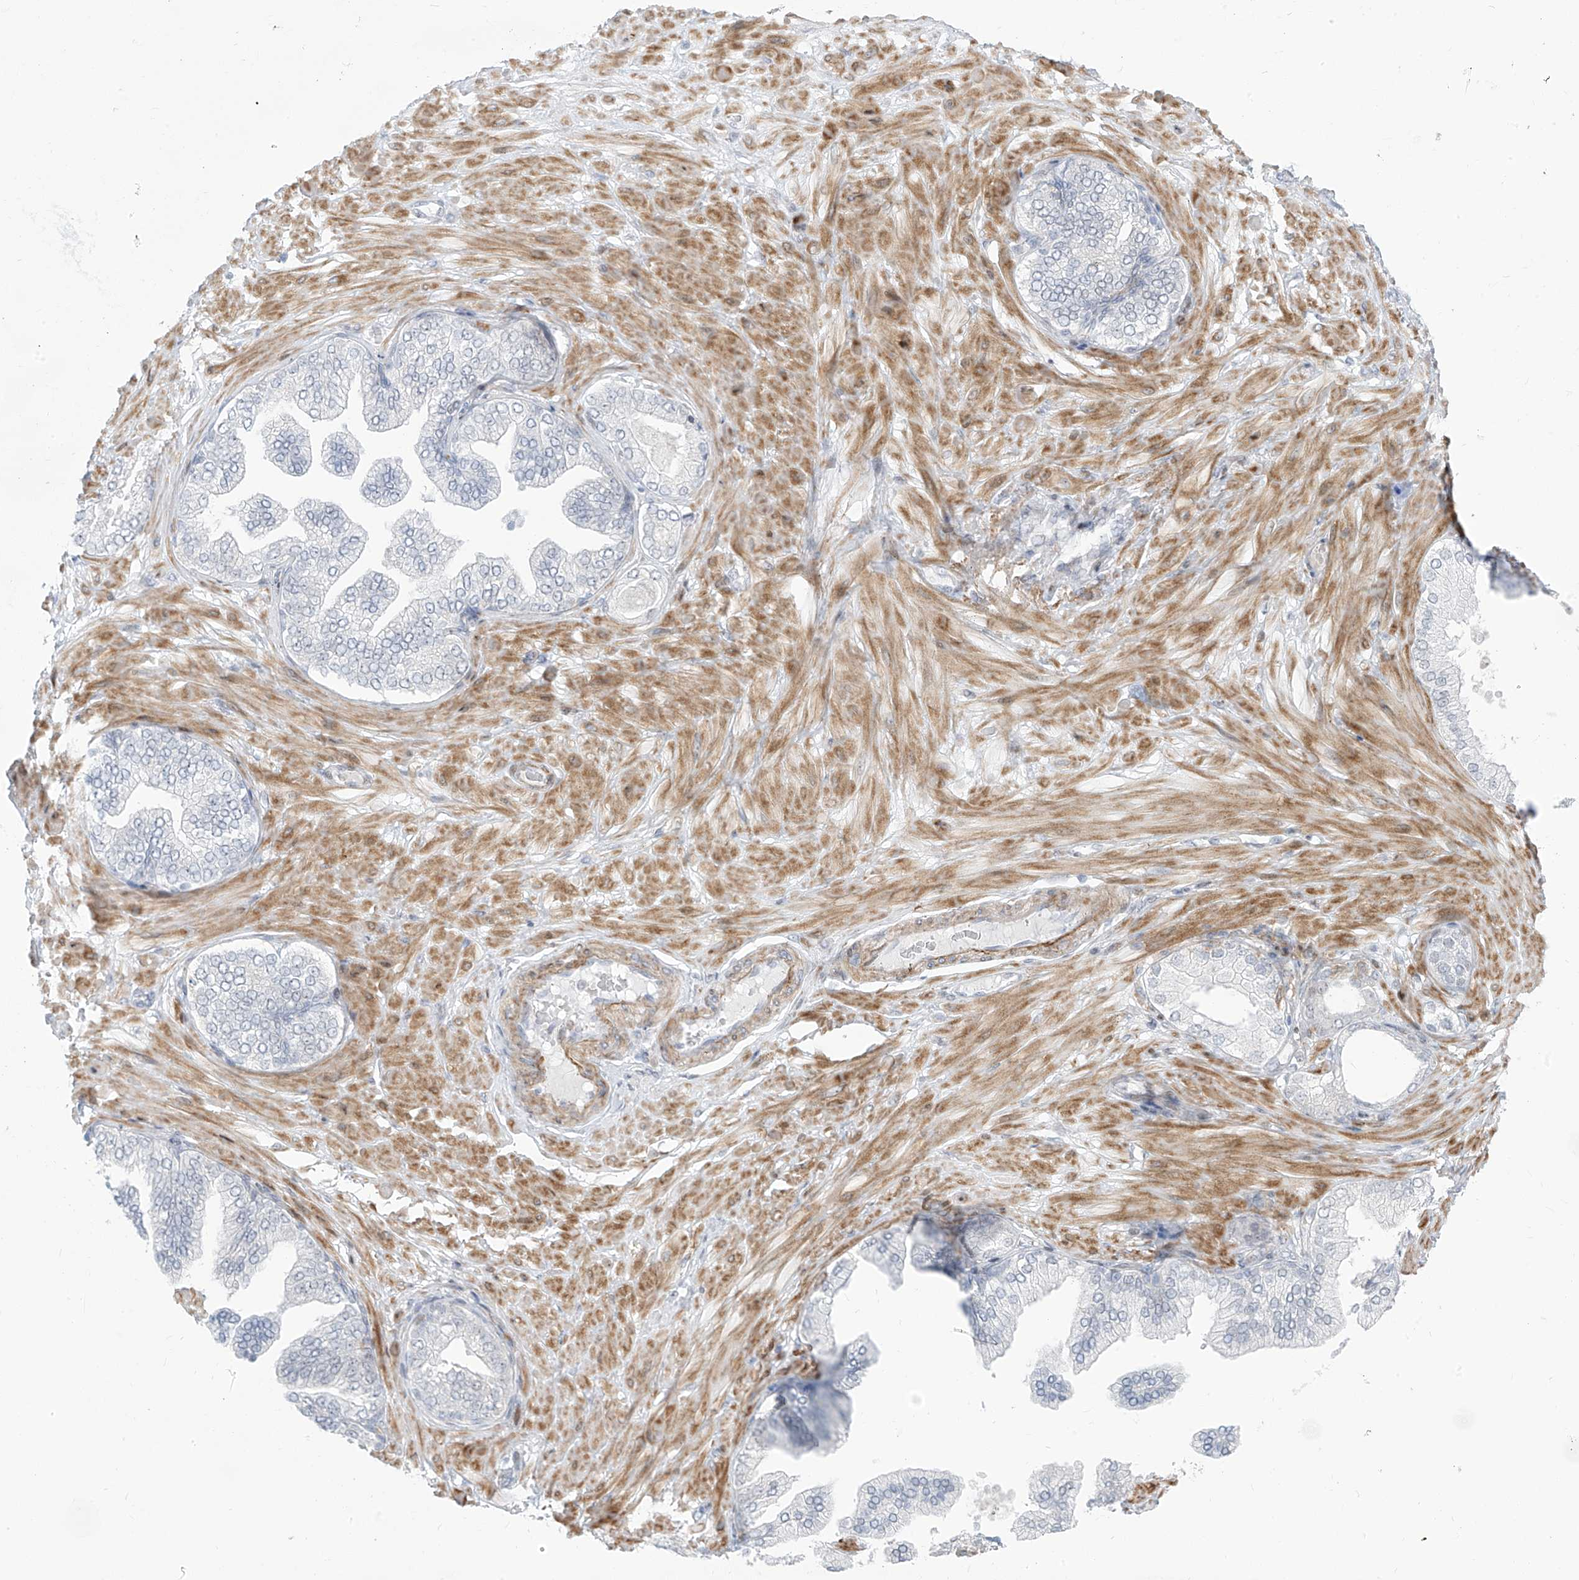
{"staining": {"intensity": "negative", "quantity": "none", "location": "none"}, "tissue": "adipose tissue", "cell_type": "Adipocytes", "image_type": "normal", "snomed": [{"axis": "morphology", "description": "Normal tissue, NOS"}, {"axis": "morphology", "description": "Adenocarcinoma, Low grade"}, {"axis": "topography", "description": "Prostate"}, {"axis": "topography", "description": "Peripheral nerve tissue"}], "caption": "The histopathology image demonstrates no staining of adipocytes in unremarkable adipose tissue.", "gene": "LIN9", "patient": {"sex": "male", "age": 63}}